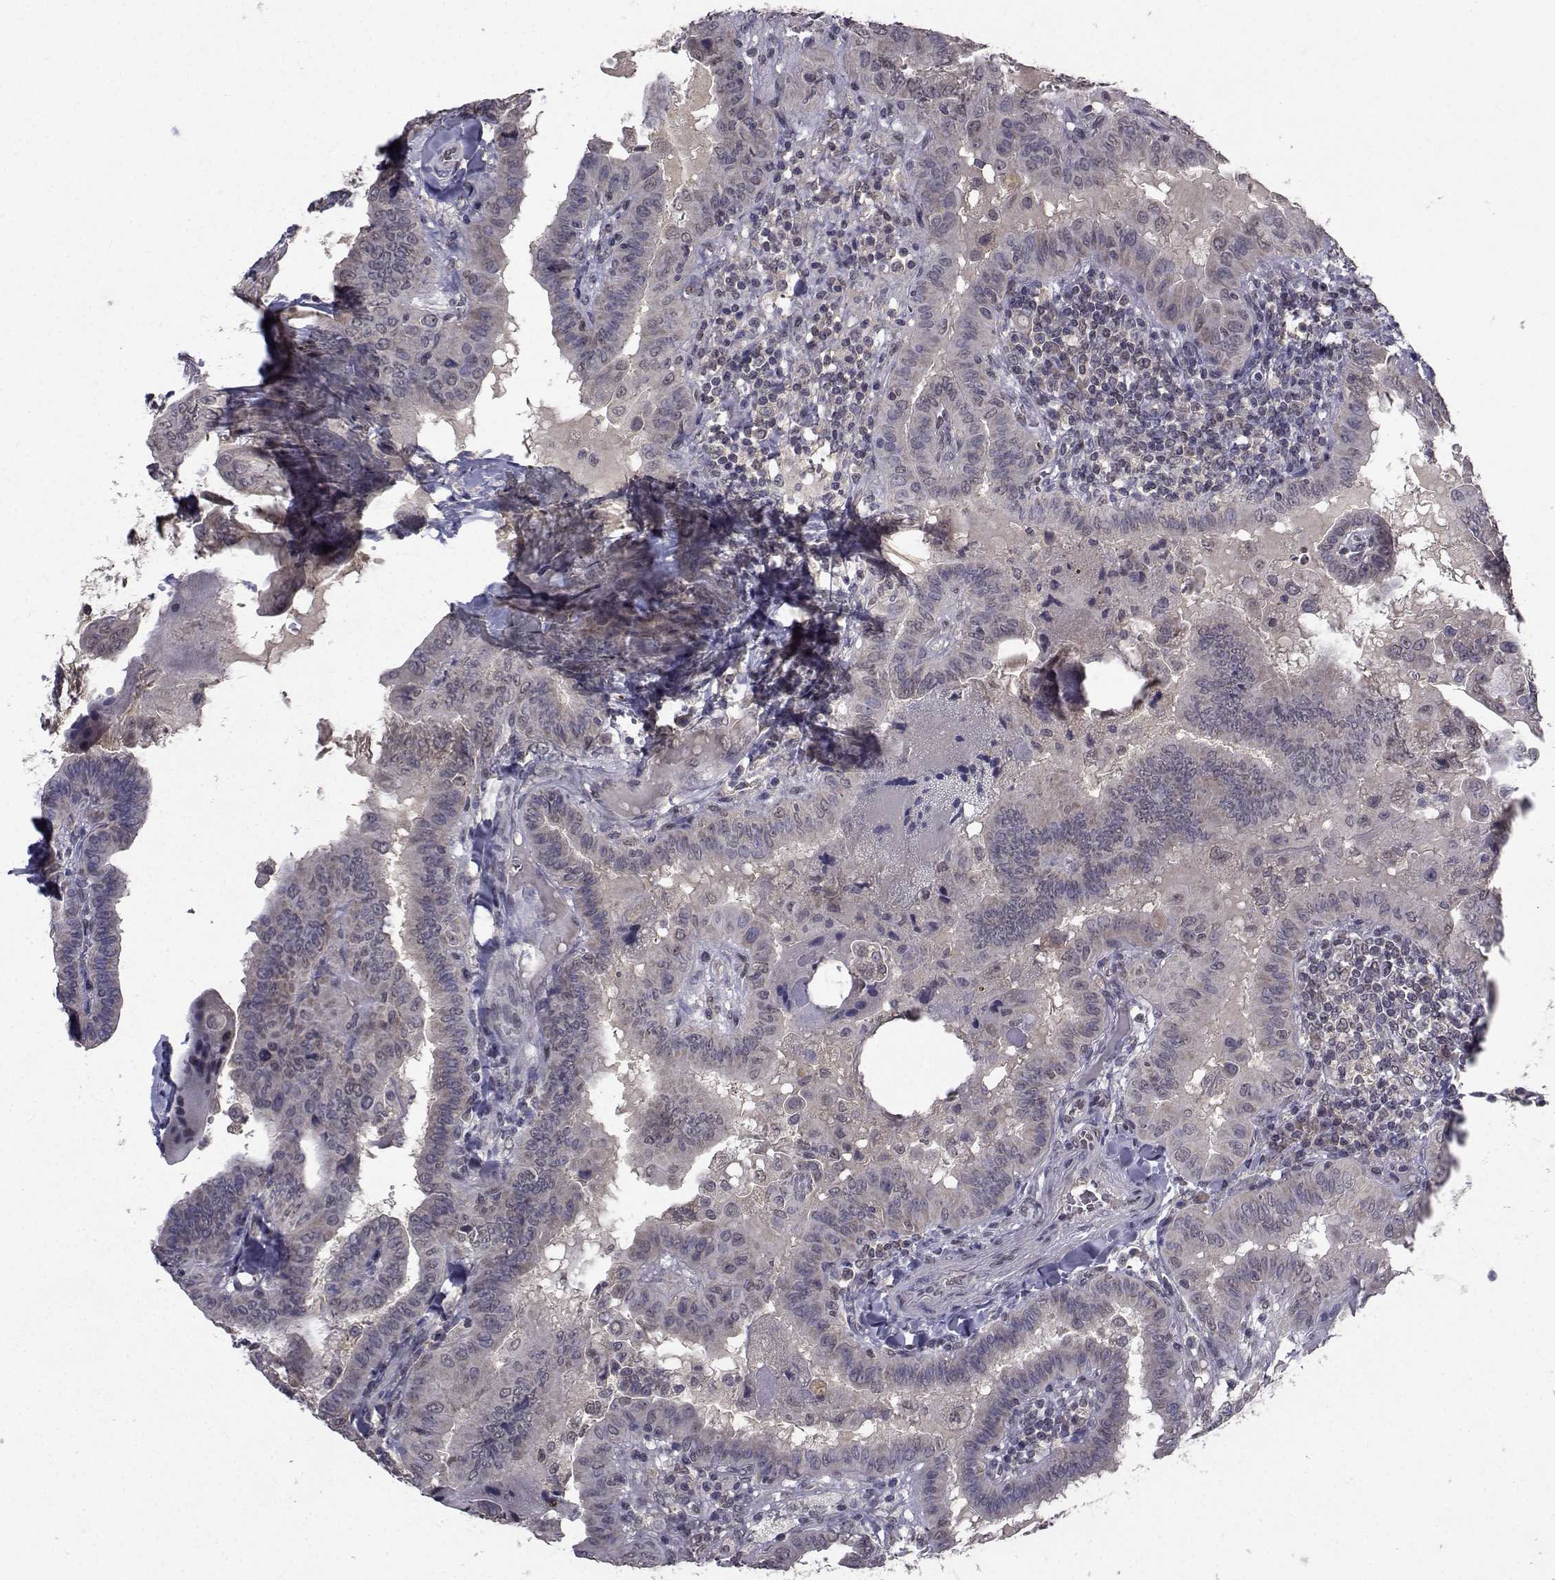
{"staining": {"intensity": "weak", "quantity": "<25%", "location": "cytoplasmic/membranous"}, "tissue": "thyroid cancer", "cell_type": "Tumor cells", "image_type": "cancer", "snomed": [{"axis": "morphology", "description": "Papillary adenocarcinoma, NOS"}, {"axis": "topography", "description": "Thyroid gland"}], "caption": "Photomicrograph shows no significant protein staining in tumor cells of thyroid papillary adenocarcinoma.", "gene": "CYP2S1", "patient": {"sex": "female", "age": 37}}